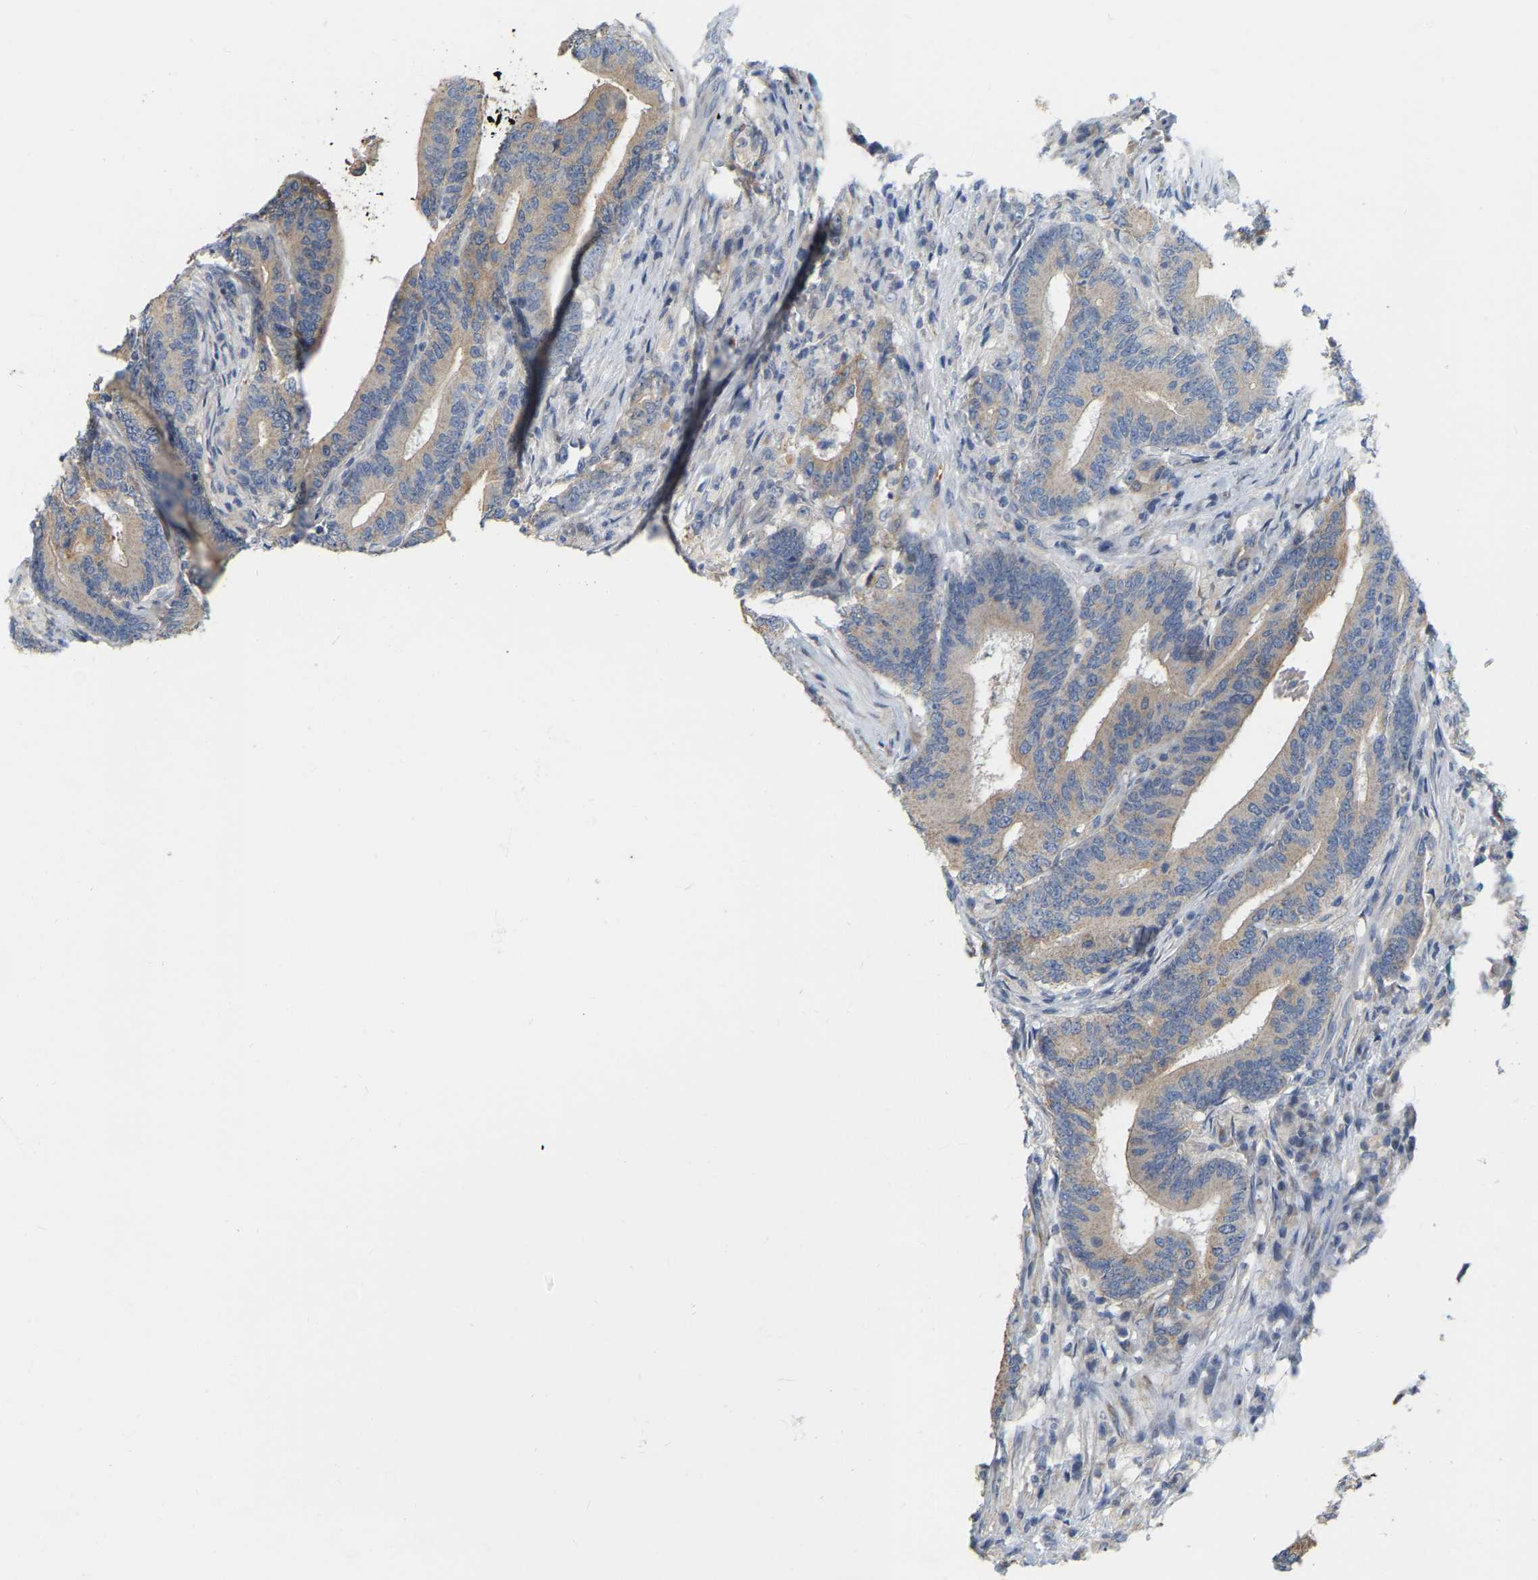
{"staining": {"intensity": "moderate", "quantity": "25%-75%", "location": "cytoplasmic/membranous"}, "tissue": "colorectal cancer", "cell_type": "Tumor cells", "image_type": "cancer", "snomed": [{"axis": "morphology", "description": "Adenocarcinoma, NOS"}, {"axis": "topography", "description": "Colon"}], "caption": "Human colorectal cancer stained for a protein (brown) displays moderate cytoplasmic/membranous positive positivity in approximately 25%-75% of tumor cells.", "gene": "SSH1", "patient": {"sex": "female", "age": 66}}